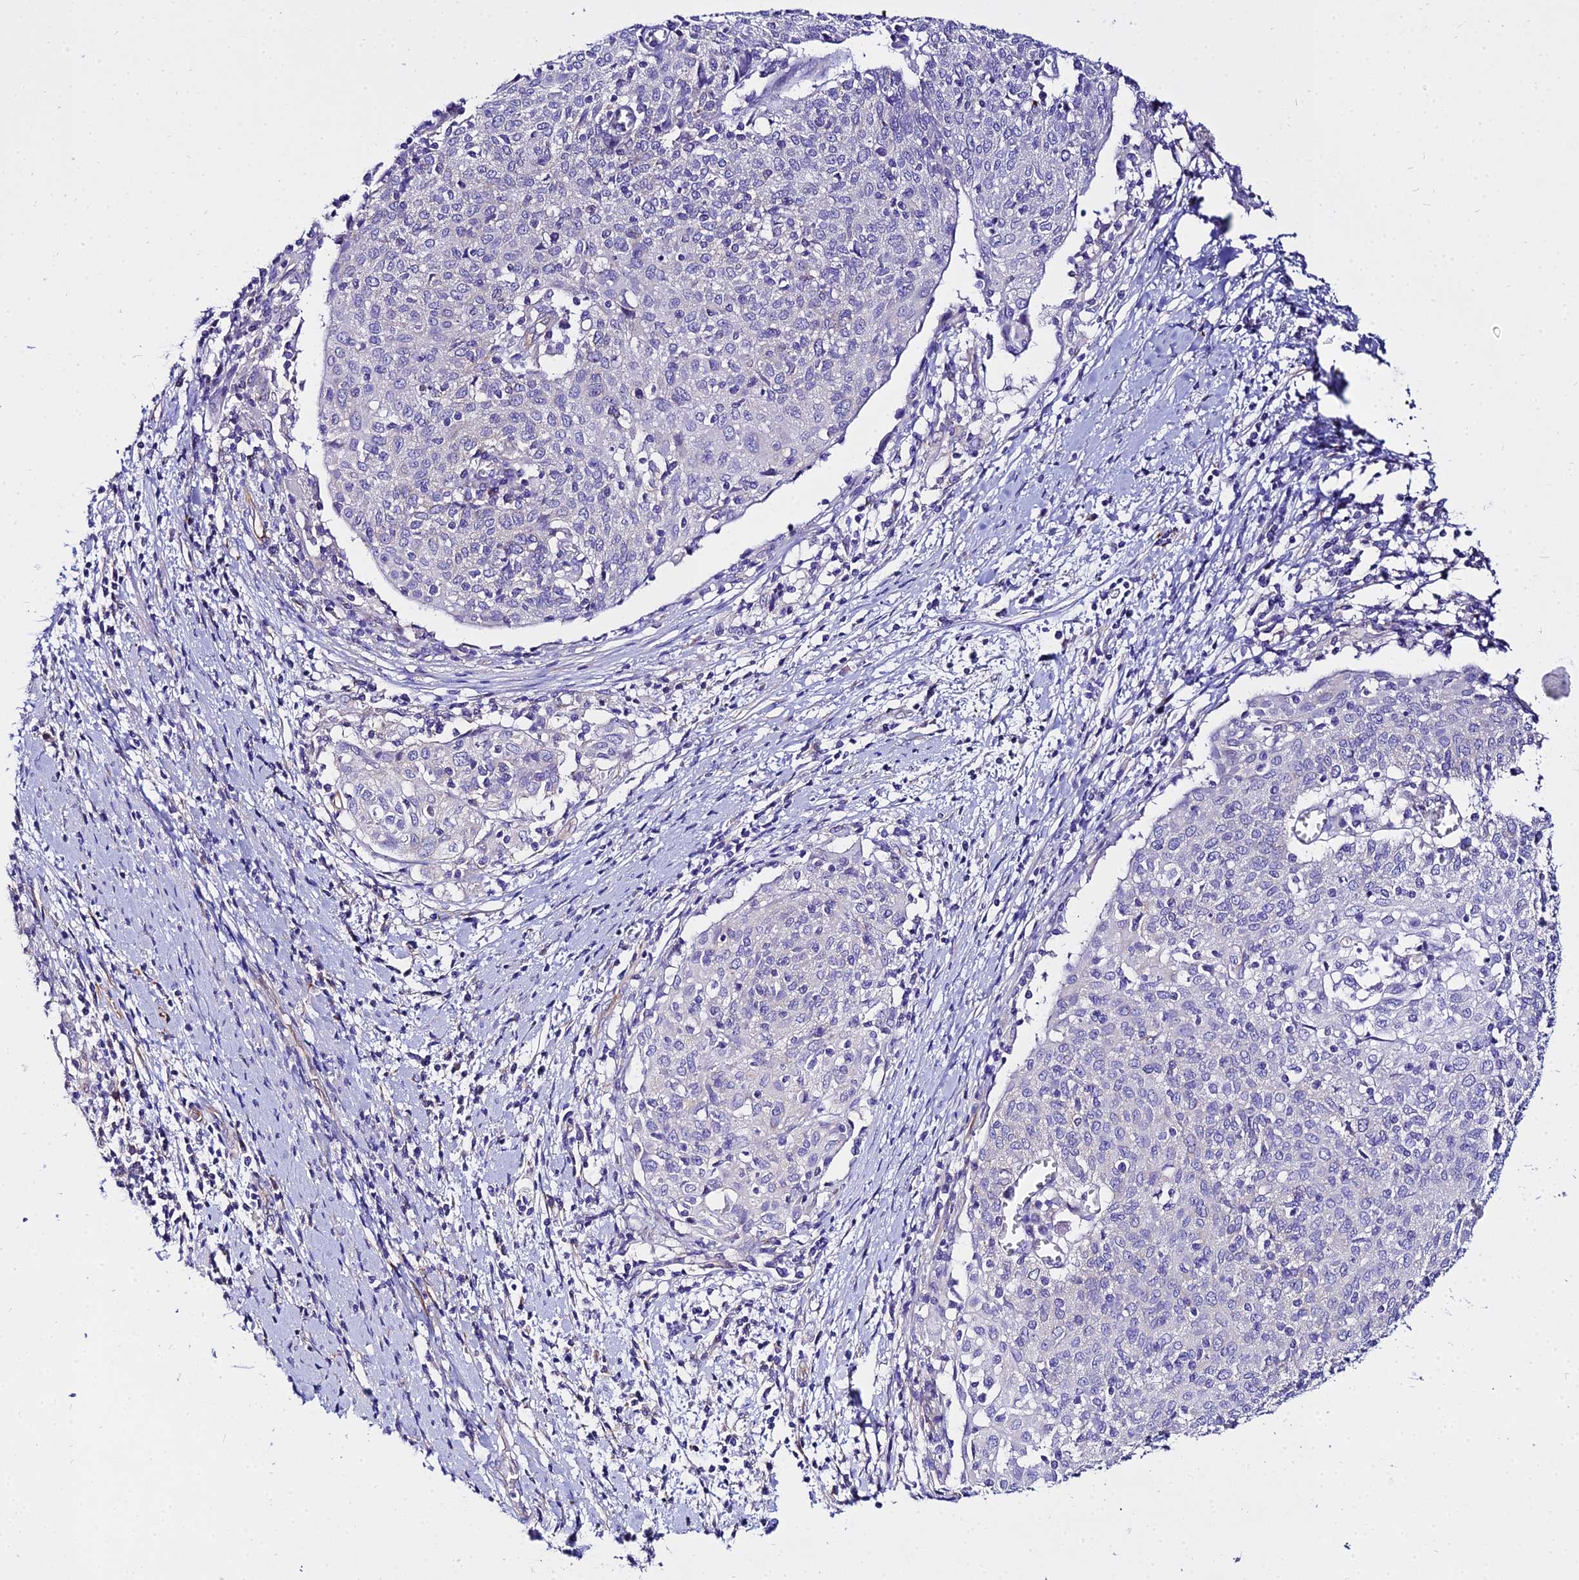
{"staining": {"intensity": "negative", "quantity": "none", "location": "none"}, "tissue": "cervical cancer", "cell_type": "Tumor cells", "image_type": "cancer", "snomed": [{"axis": "morphology", "description": "Squamous cell carcinoma, NOS"}, {"axis": "topography", "description": "Cervix"}], "caption": "An immunohistochemistry (IHC) histopathology image of cervical squamous cell carcinoma is shown. There is no staining in tumor cells of cervical squamous cell carcinoma.", "gene": "TUBA3D", "patient": {"sex": "female", "age": 52}}